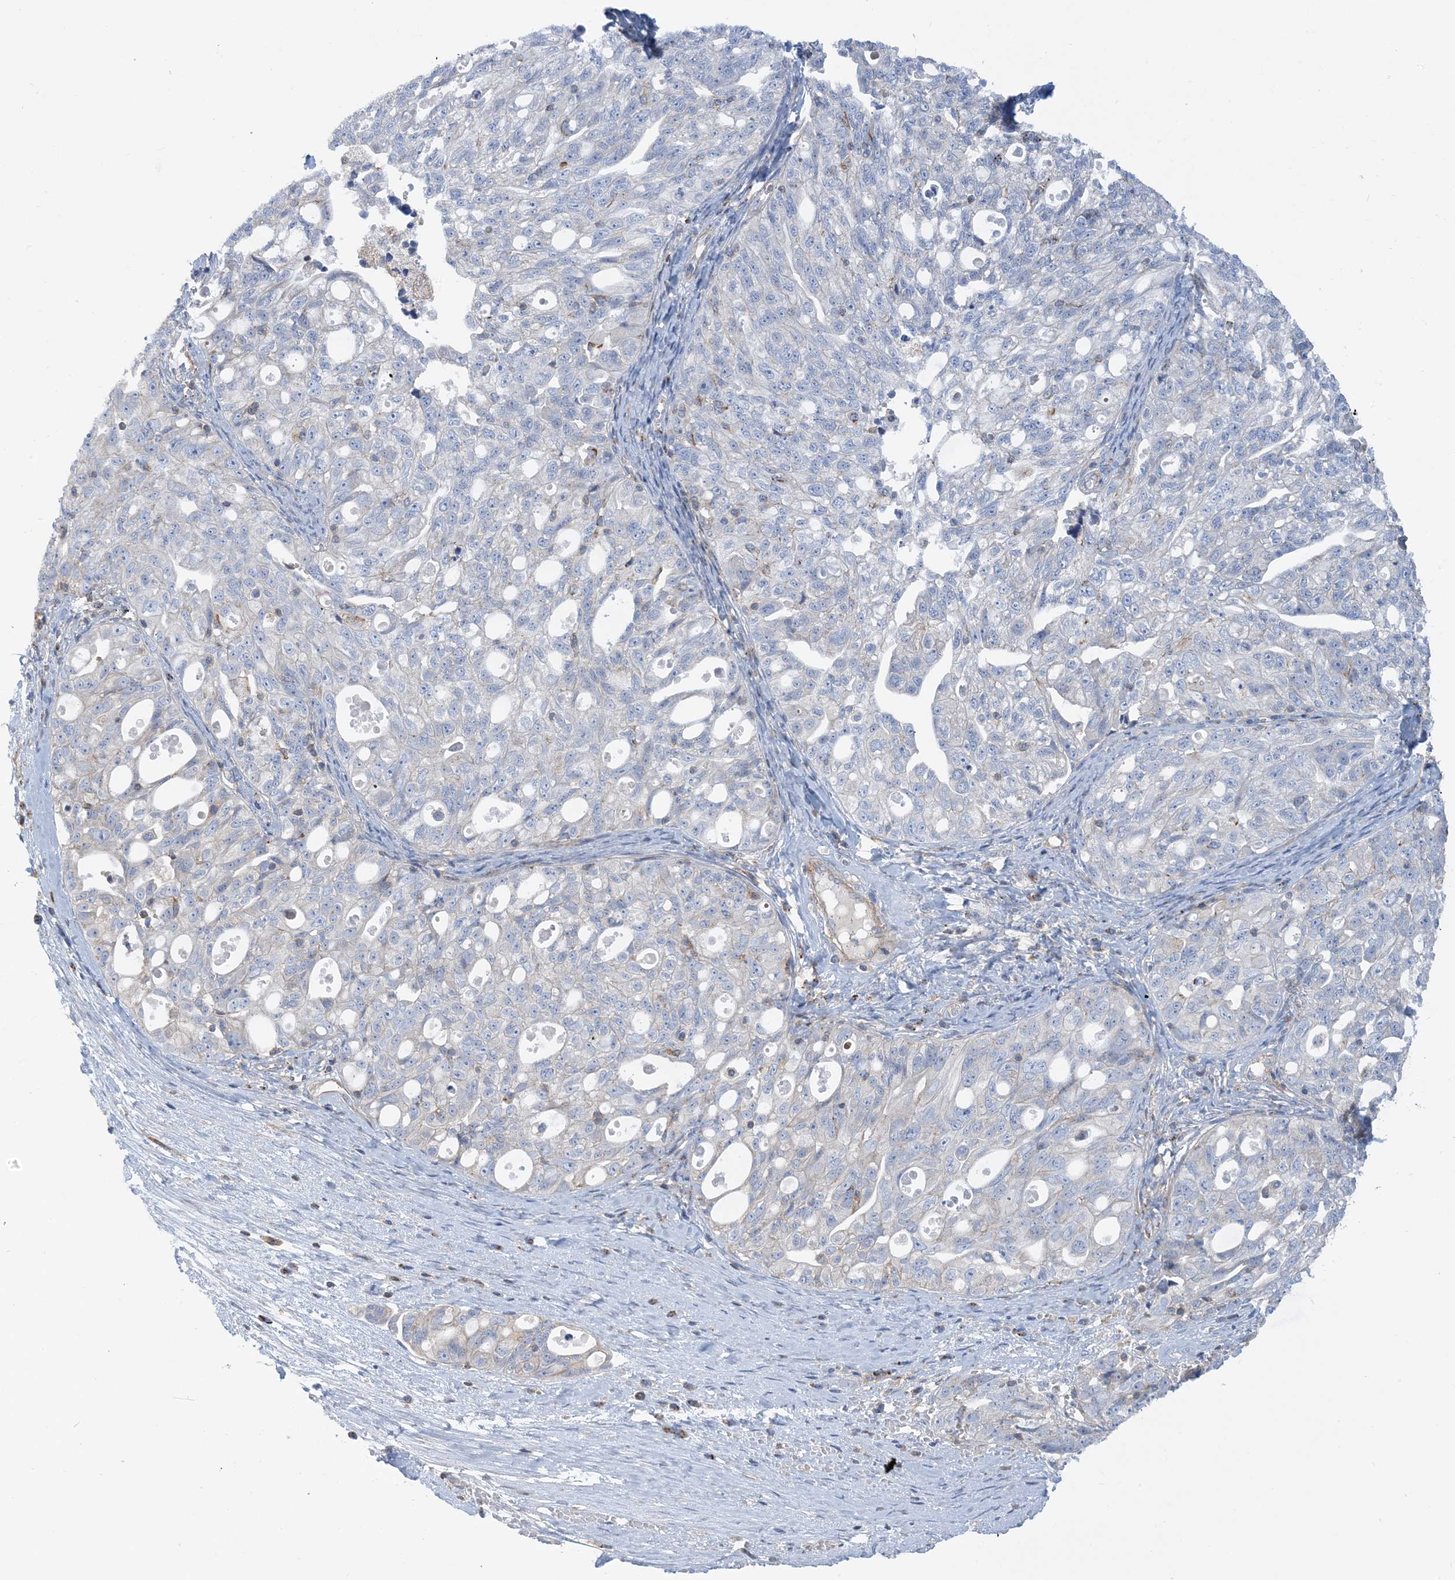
{"staining": {"intensity": "negative", "quantity": "none", "location": "none"}, "tissue": "ovarian cancer", "cell_type": "Tumor cells", "image_type": "cancer", "snomed": [{"axis": "morphology", "description": "Carcinoma, NOS"}, {"axis": "morphology", "description": "Cystadenocarcinoma, serous, NOS"}, {"axis": "topography", "description": "Ovary"}], "caption": "This is a micrograph of IHC staining of ovarian serous cystadenocarcinoma, which shows no staining in tumor cells.", "gene": "CALHM5", "patient": {"sex": "female", "age": 69}}